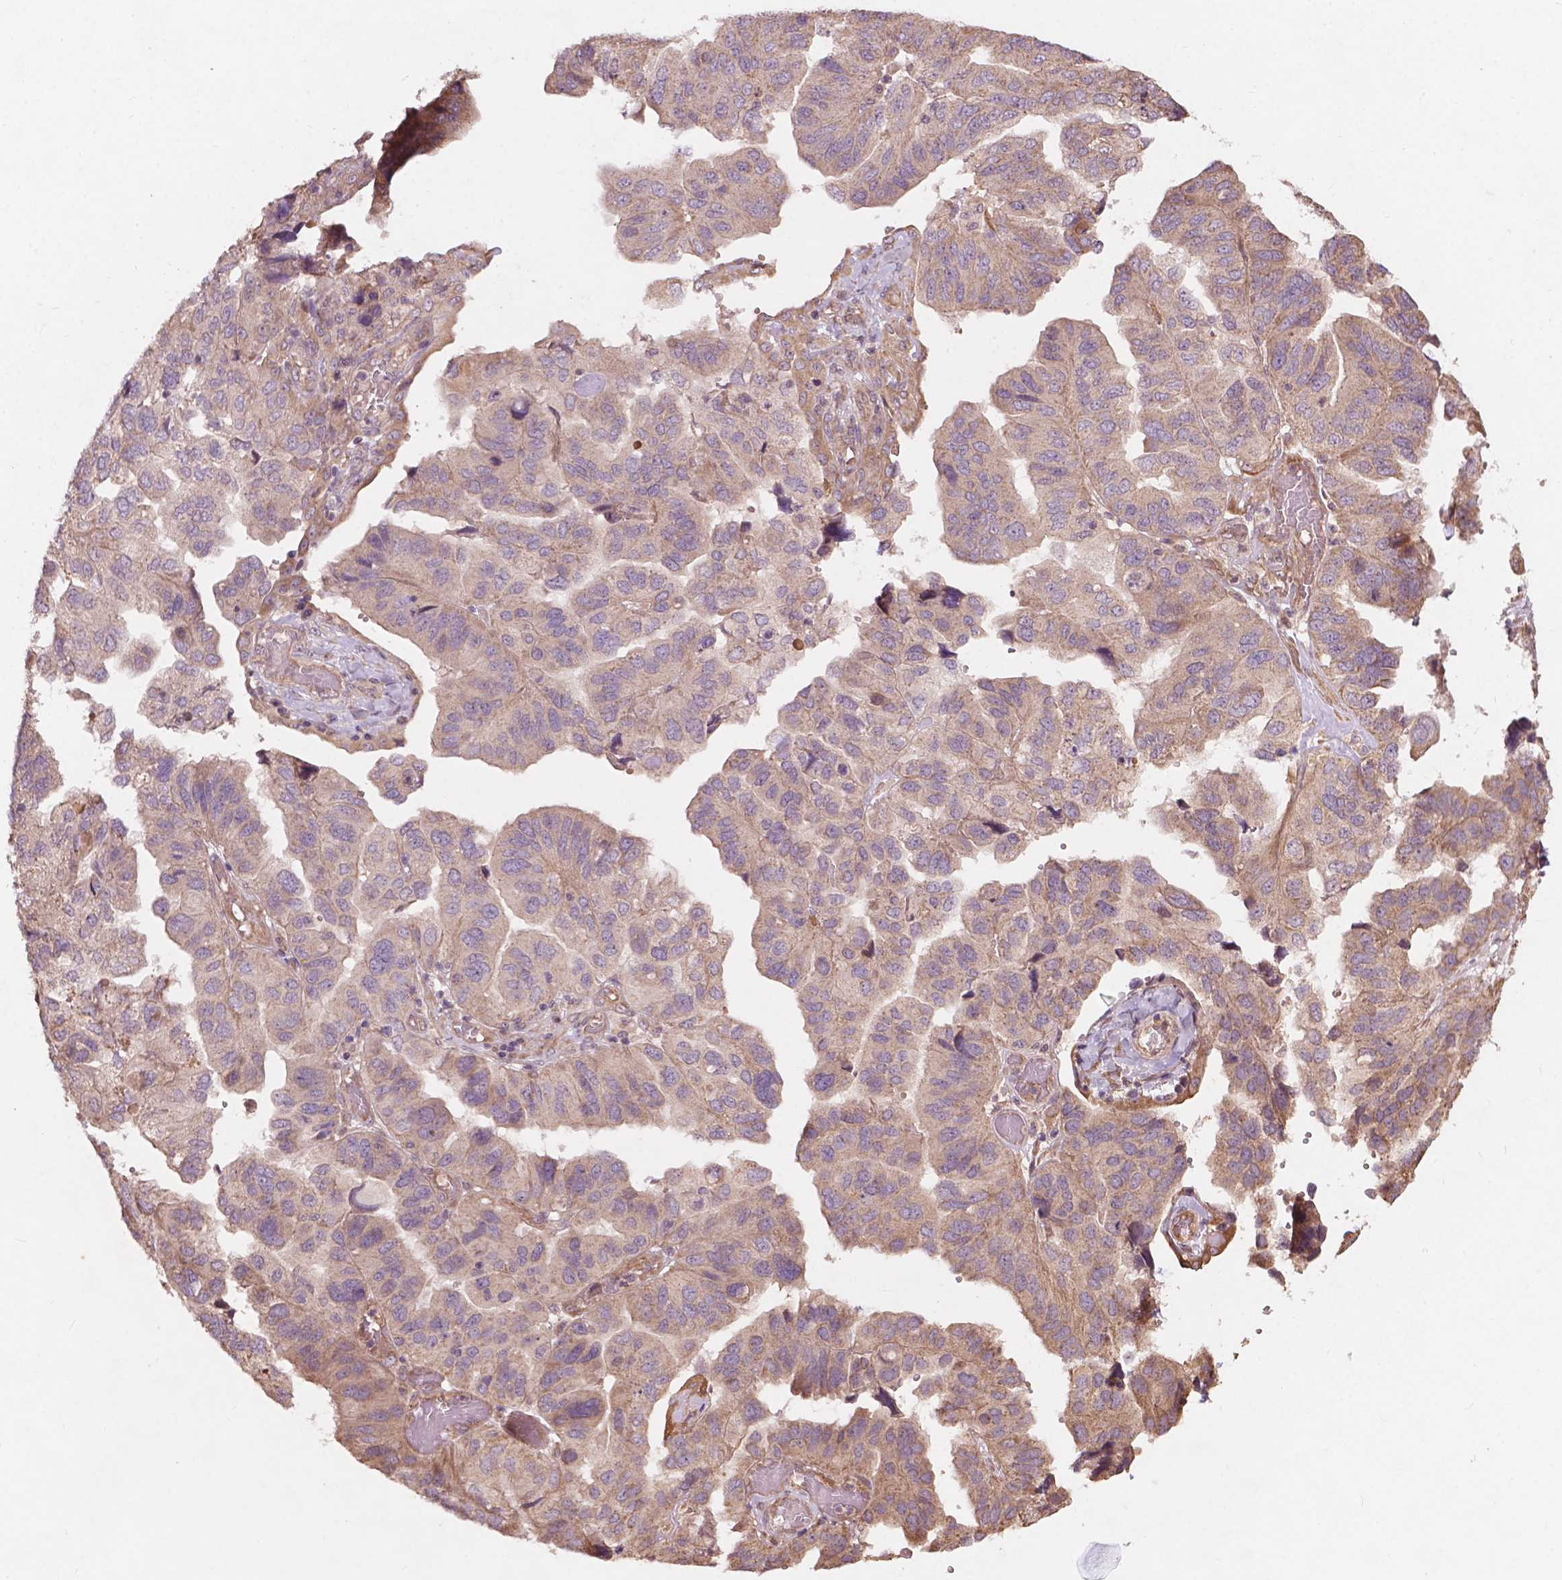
{"staining": {"intensity": "weak", "quantity": "25%-75%", "location": "cytoplasmic/membranous"}, "tissue": "ovarian cancer", "cell_type": "Tumor cells", "image_type": "cancer", "snomed": [{"axis": "morphology", "description": "Cystadenocarcinoma, serous, NOS"}, {"axis": "topography", "description": "Ovary"}], "caption": "Immunohistochemistry (IHC) histopathology image of neoplastic tissue: human ovarian cancer (serous cystadenocarcinoma) stained using immunohistochemistry (IHC) reveals low levels of weak protein expression localized specifically in the cytoplasmic/membranous of tumor cells, appearing as a cytoplasmic/membranous brown color.", "gene": "CDC42BPA", "patient": {"sex": "female", "age": 79}}